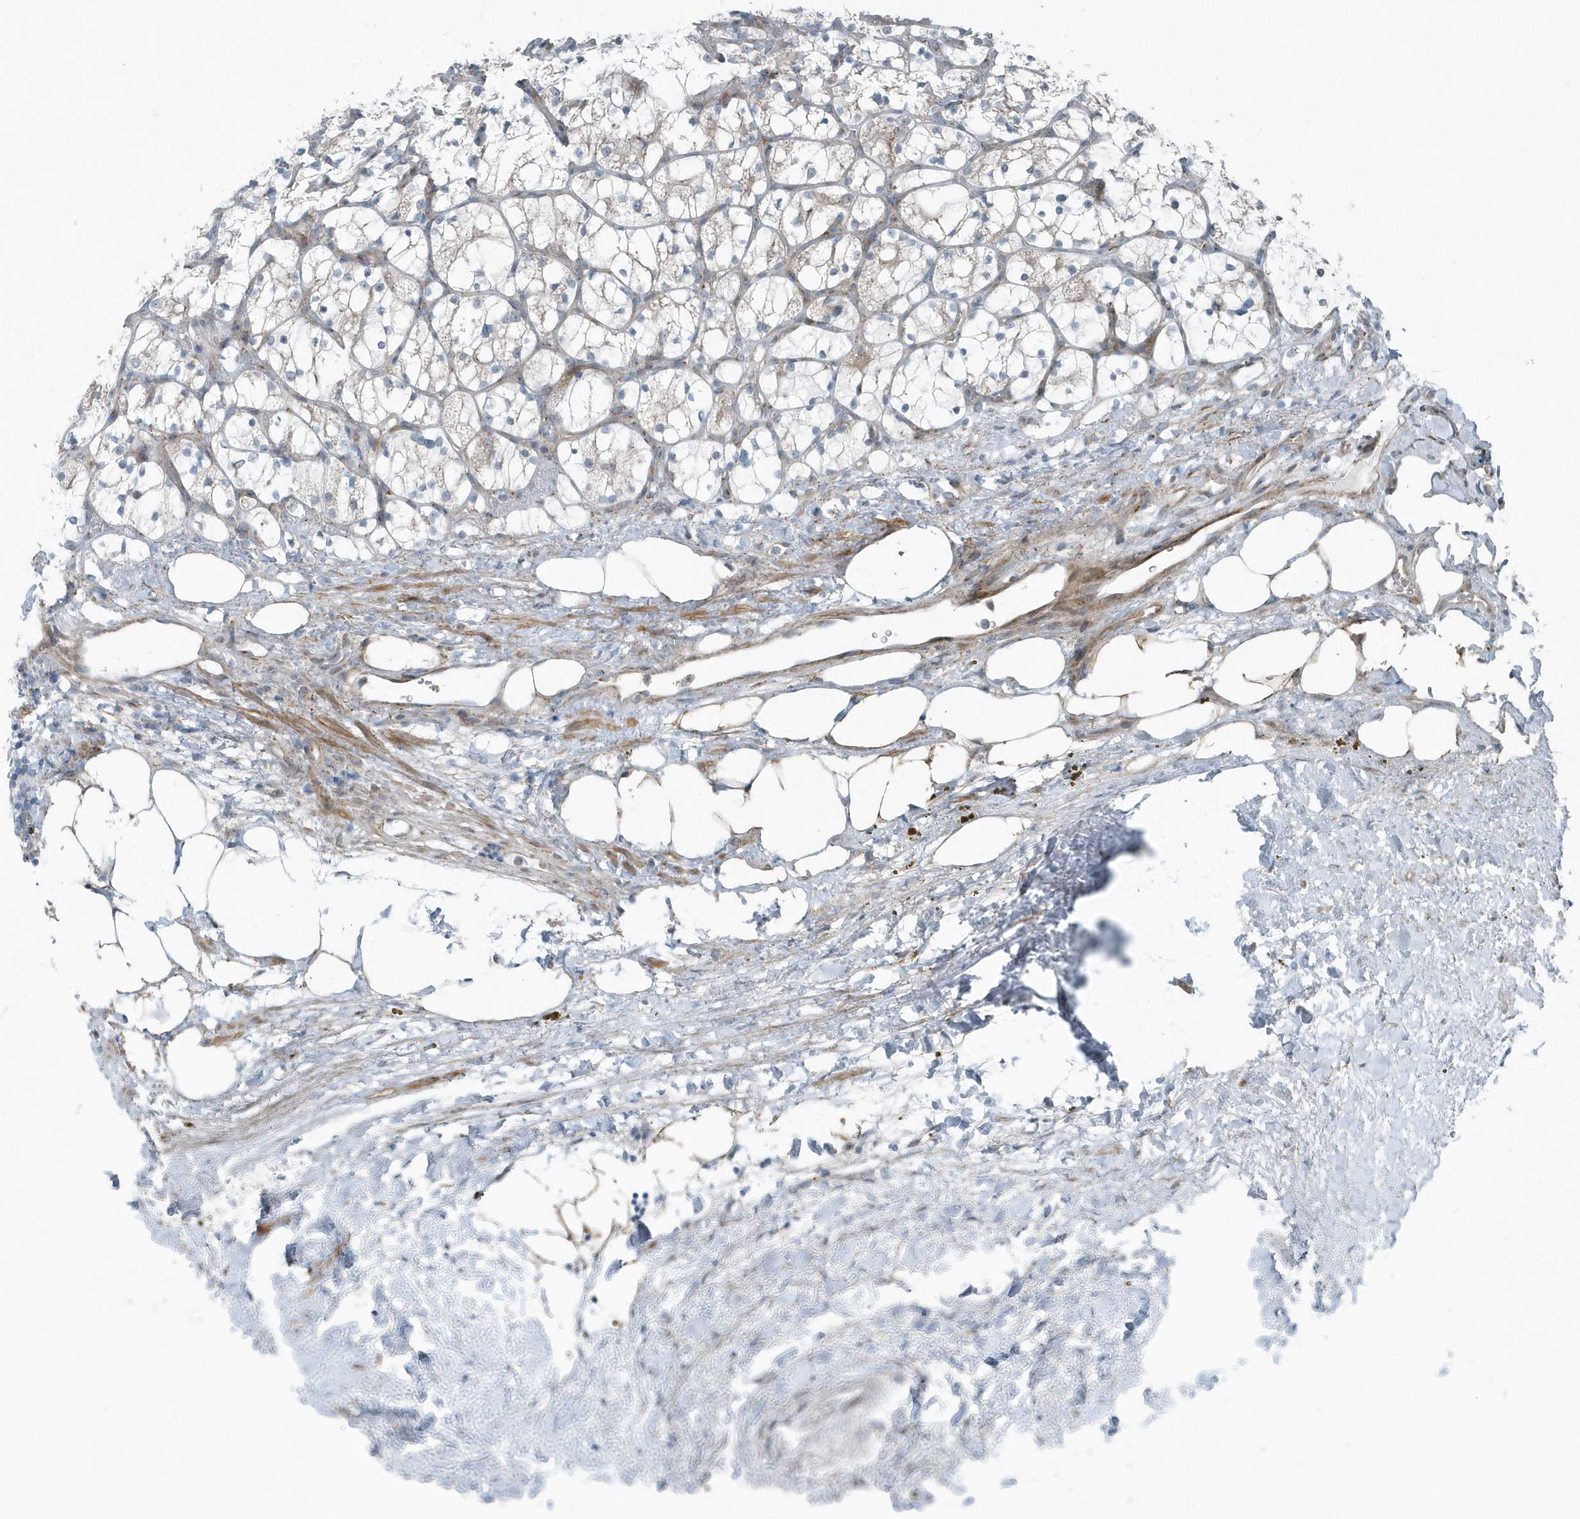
{"staining": {"intensity": "weak", "quantity": "<25%", "location": "cytoplasmic/membranous"}, "tissue": "renal cancer", "cell_type": "Tumor cells", "image_type": "cancer", "snomed": [{"axis": "morphology", "description": "Adenocarcinoma, NOS"}, {"axis": "topography", "description": "Kidney"}], "caption": "Tumor cells show no significant positivity in renal adenocarcinoma. (DAB immunohistochemistry (IHC), high magnification).", "gene": "GCC2", "patient": {"sex": "female", "age": 69}}